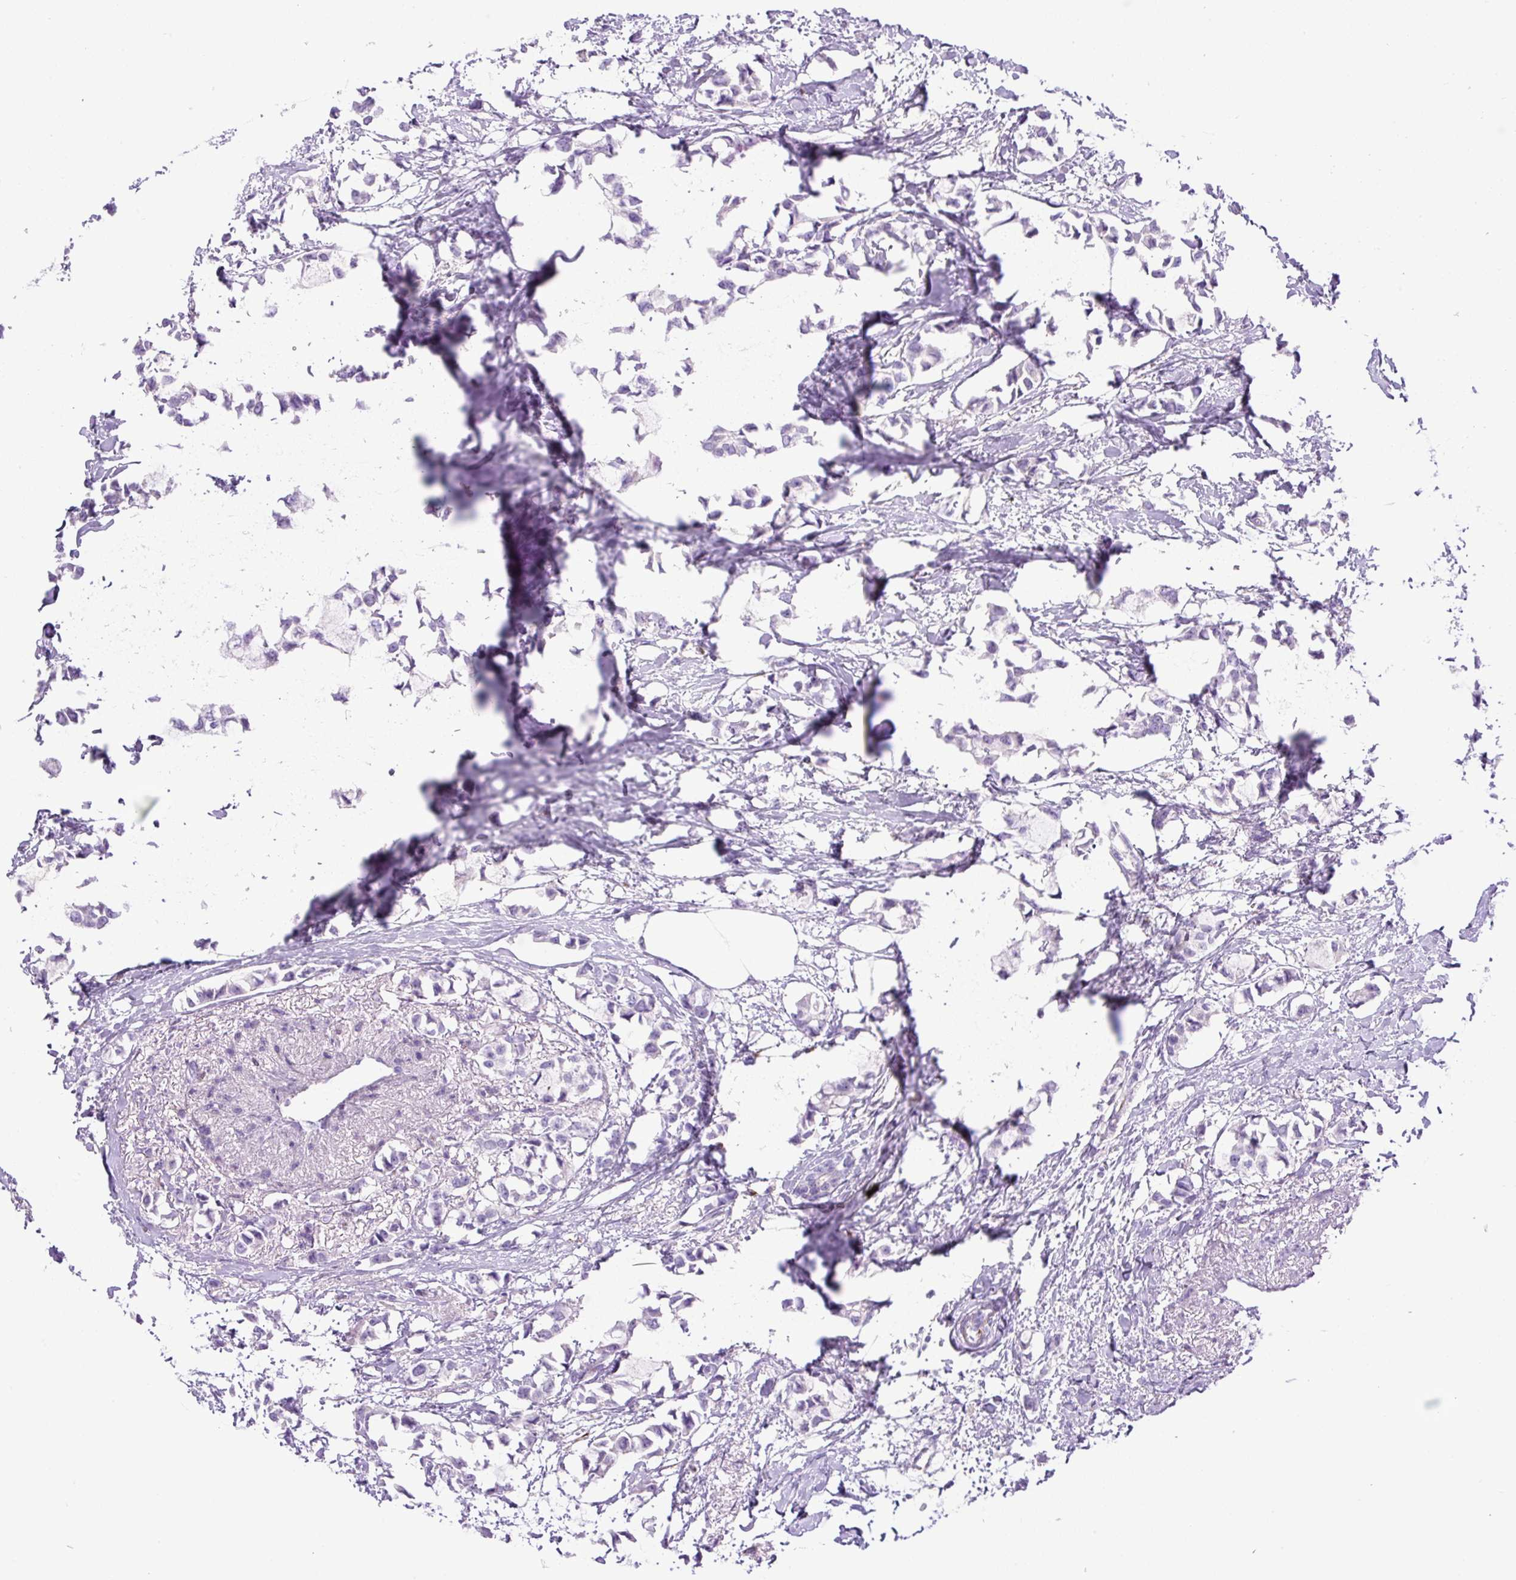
{"staining": {"intensity": "negative", "quantity": "none", "location": "none"}, "tissue": "breast cancer", "cell_type": "Tumor cells", "image_type": "cancer", "snomed": [{"axis": "morphology", "description": "Duct carcinoma"}, {"axis": "topography", "description": "Breast"}], "caption": "High power microscopy micrograph of an immunohistochemistry (IHC) image of breast cancer, revealing no significant expression in tumor cells.", "gene": "SPTBN5", "patient": {"sex": "female", "age": 73}}